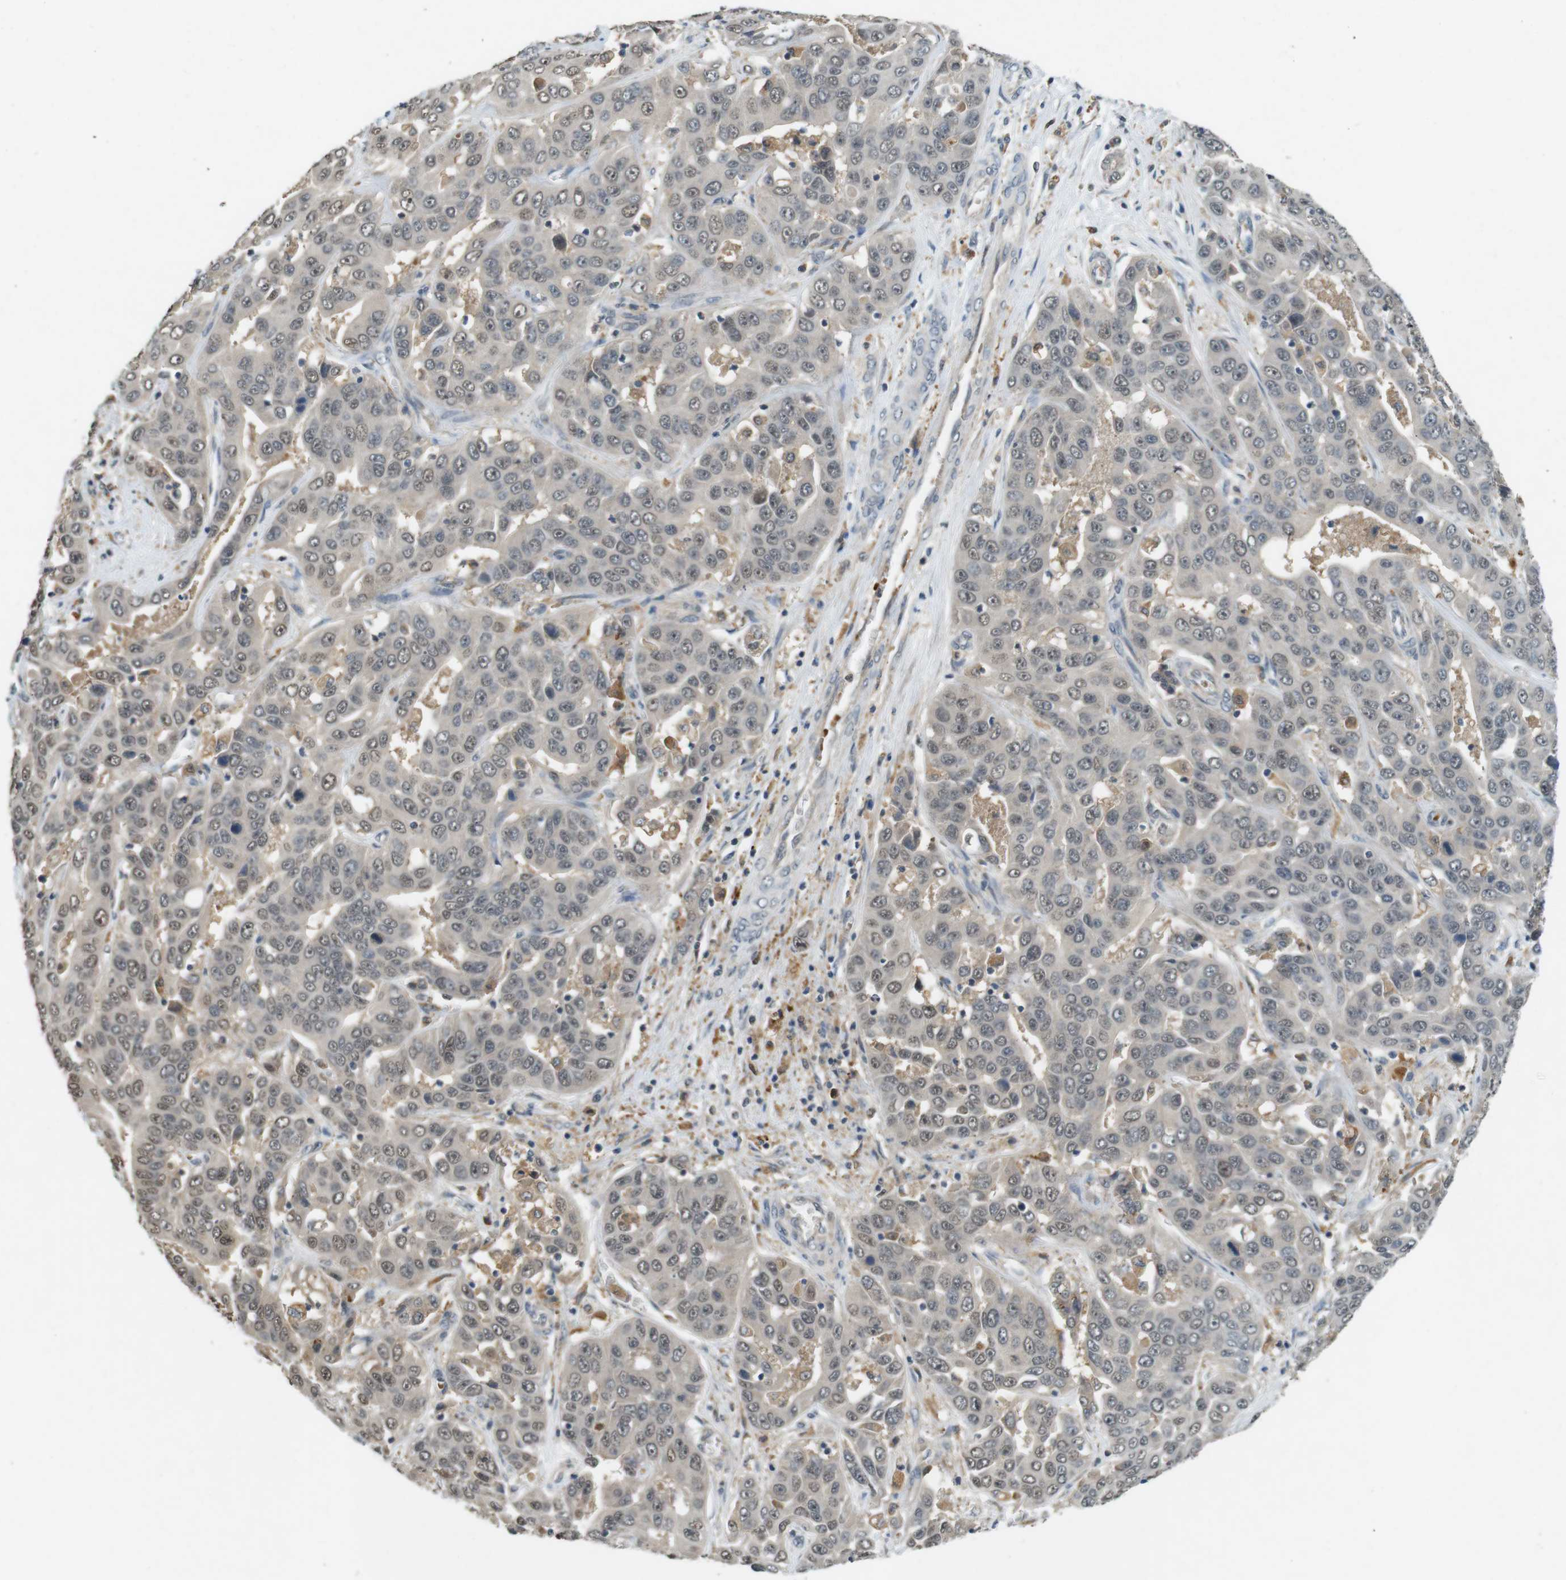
{"staining": {"intensity": "weak", "quantity": "25%-75%", "location": "nuclear"}, "tissue": "liver cancer", "cell_type": "Tumor cells", "image_type": "cancer", "snomed": [{"axis": "morphology", "description": "Cholangiocarcinoma"}, {"axis": "topography", "description": "Liver"}], "caption": "This photomicrograph displays immunohistochemistry staining of liver cancer (cholangiocarcinoma), with low weak nuclear expression in approximately 25%-75% of tumor cells.", "gene": "CDK14", "patient": {"sex": "female", "age": 52}}